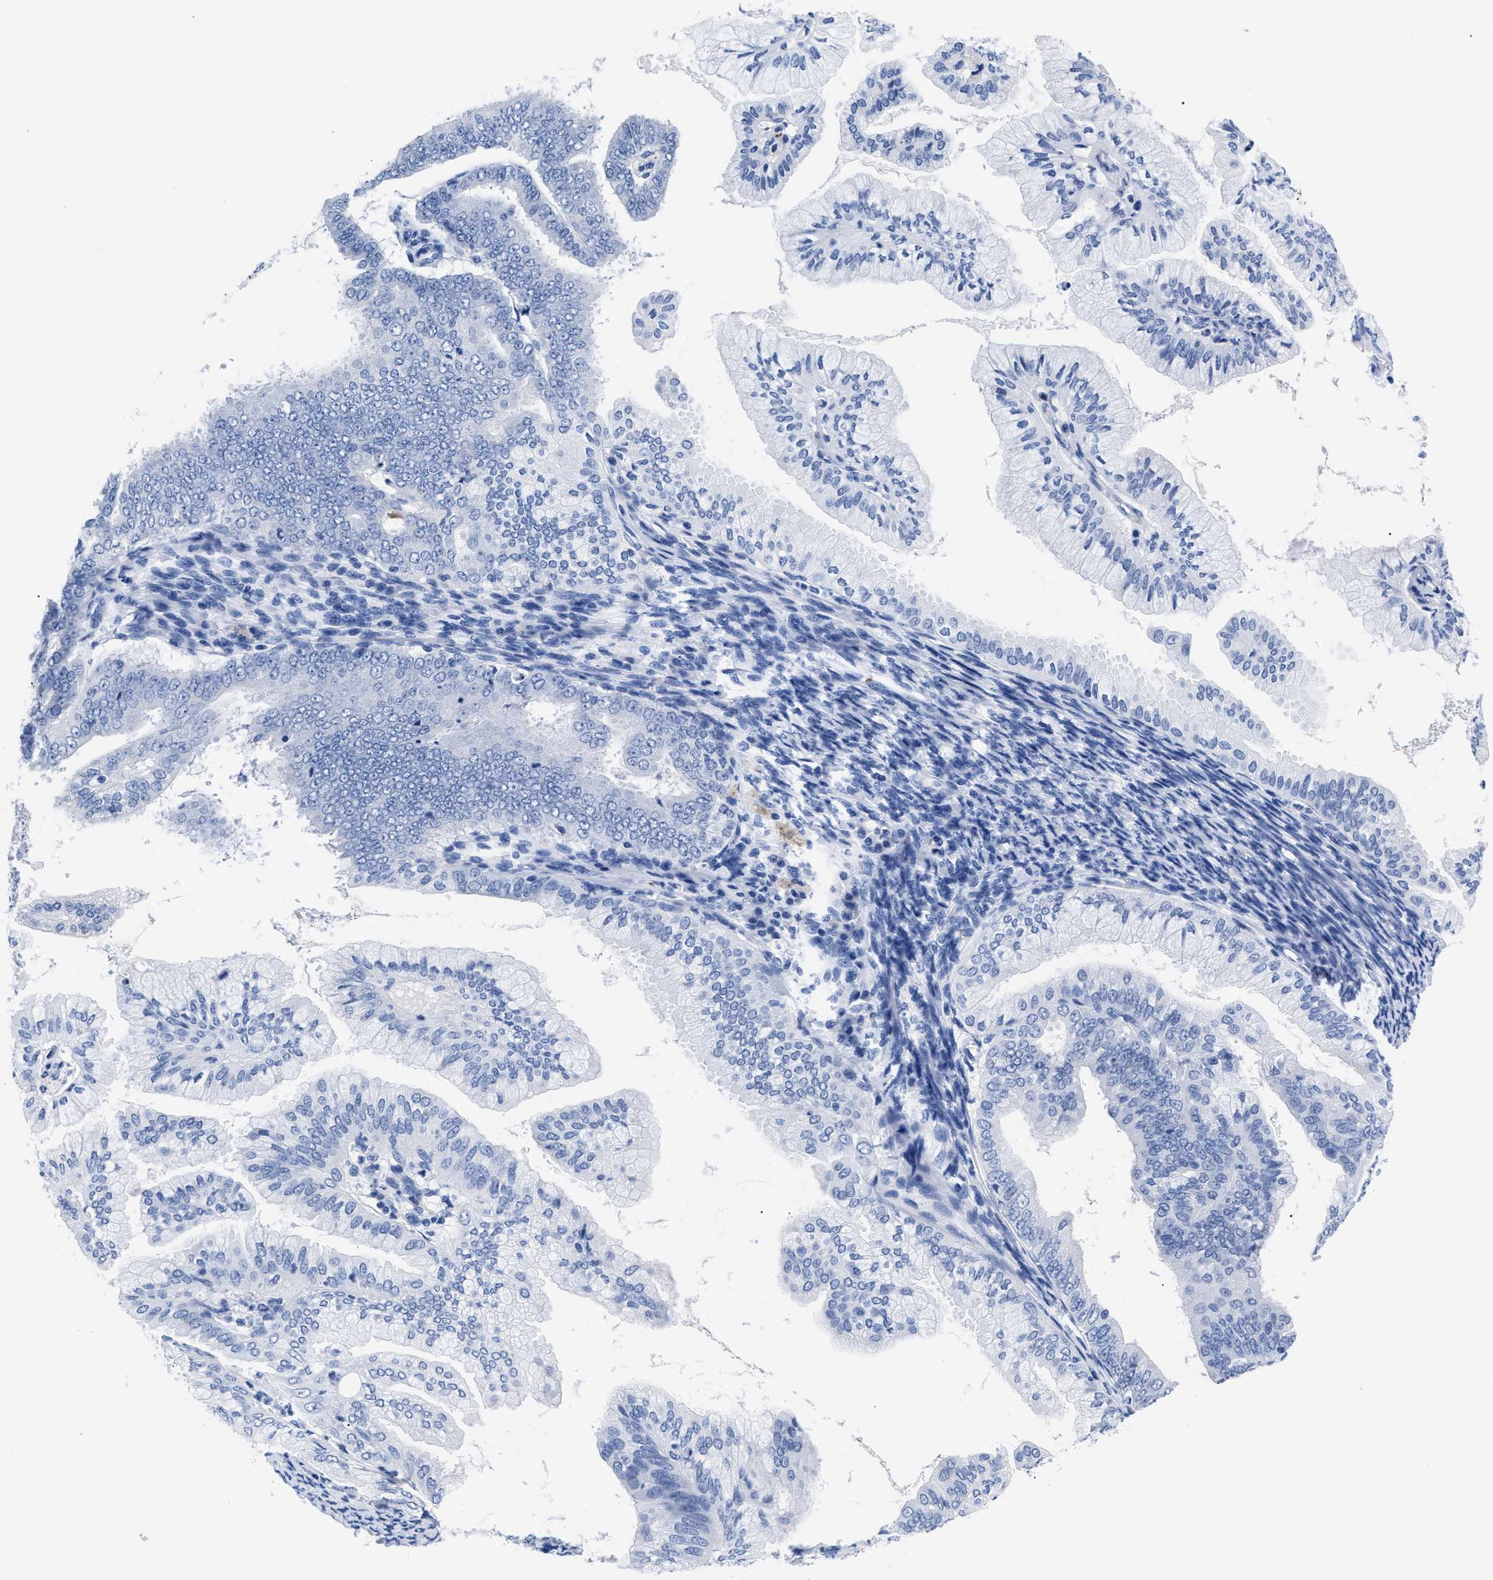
{"staining": {"intensity": "negative", "quantity": "none", "location": "none"}, "tissue": "endometrial cancer", "cell_type": "Tumor cells", "image_type": "cancer", "snomed": [{"axis": "morphology", "description": "Adenocarcinoma, NOS"}, {"axis": "topography", "description": "Endometrium"}], "caption": "A photomicrograph of adenocarcinoma (endometrial) stained for a protein reveals no brown staining in tumor cells.", "gene": "TREML1", "patient": {"sex": "female", "age": 63}}